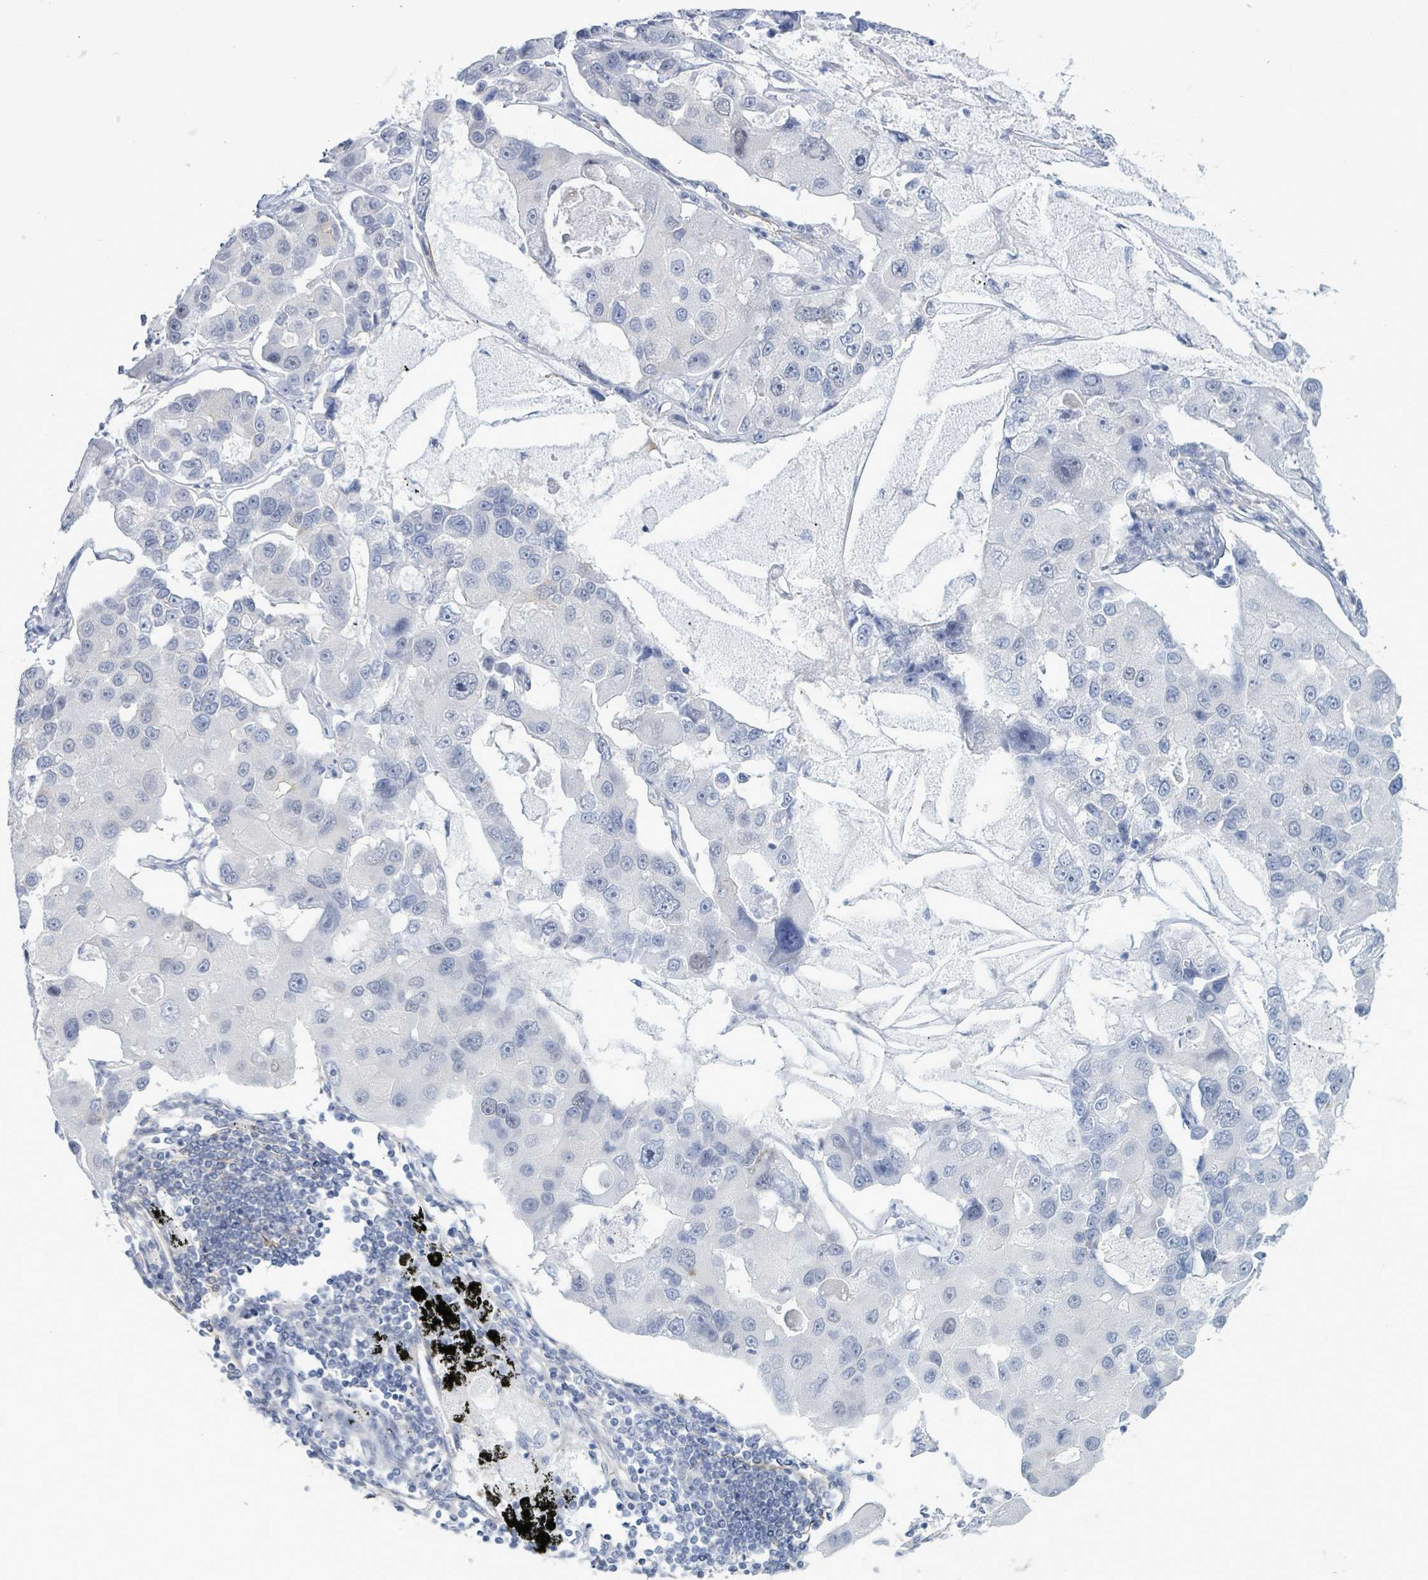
{"staining": {"intensity": "negative", "quantity": "none", "location": "none"}, "tissue": "lung cancer", "cell_type": "Tumor cells", "image_type": "cancer", "snomed": [{"axis": "morphology", "description": "Adenocarcinoma, NOS"}, {"axis": "topography", "description": "Lung"}], "caption": "Immunohistochemistry image of neoplastic tissue: lung cancer (adenocarcinoma) stained with DAB displays no significant protein expression in tumor cells. (DAB (3,3'-diaminobenzidine) IHC with hematoxylin counter stain).", "gene": "DMRTC1B", "patient": {"sex": "female", "age": 54}}